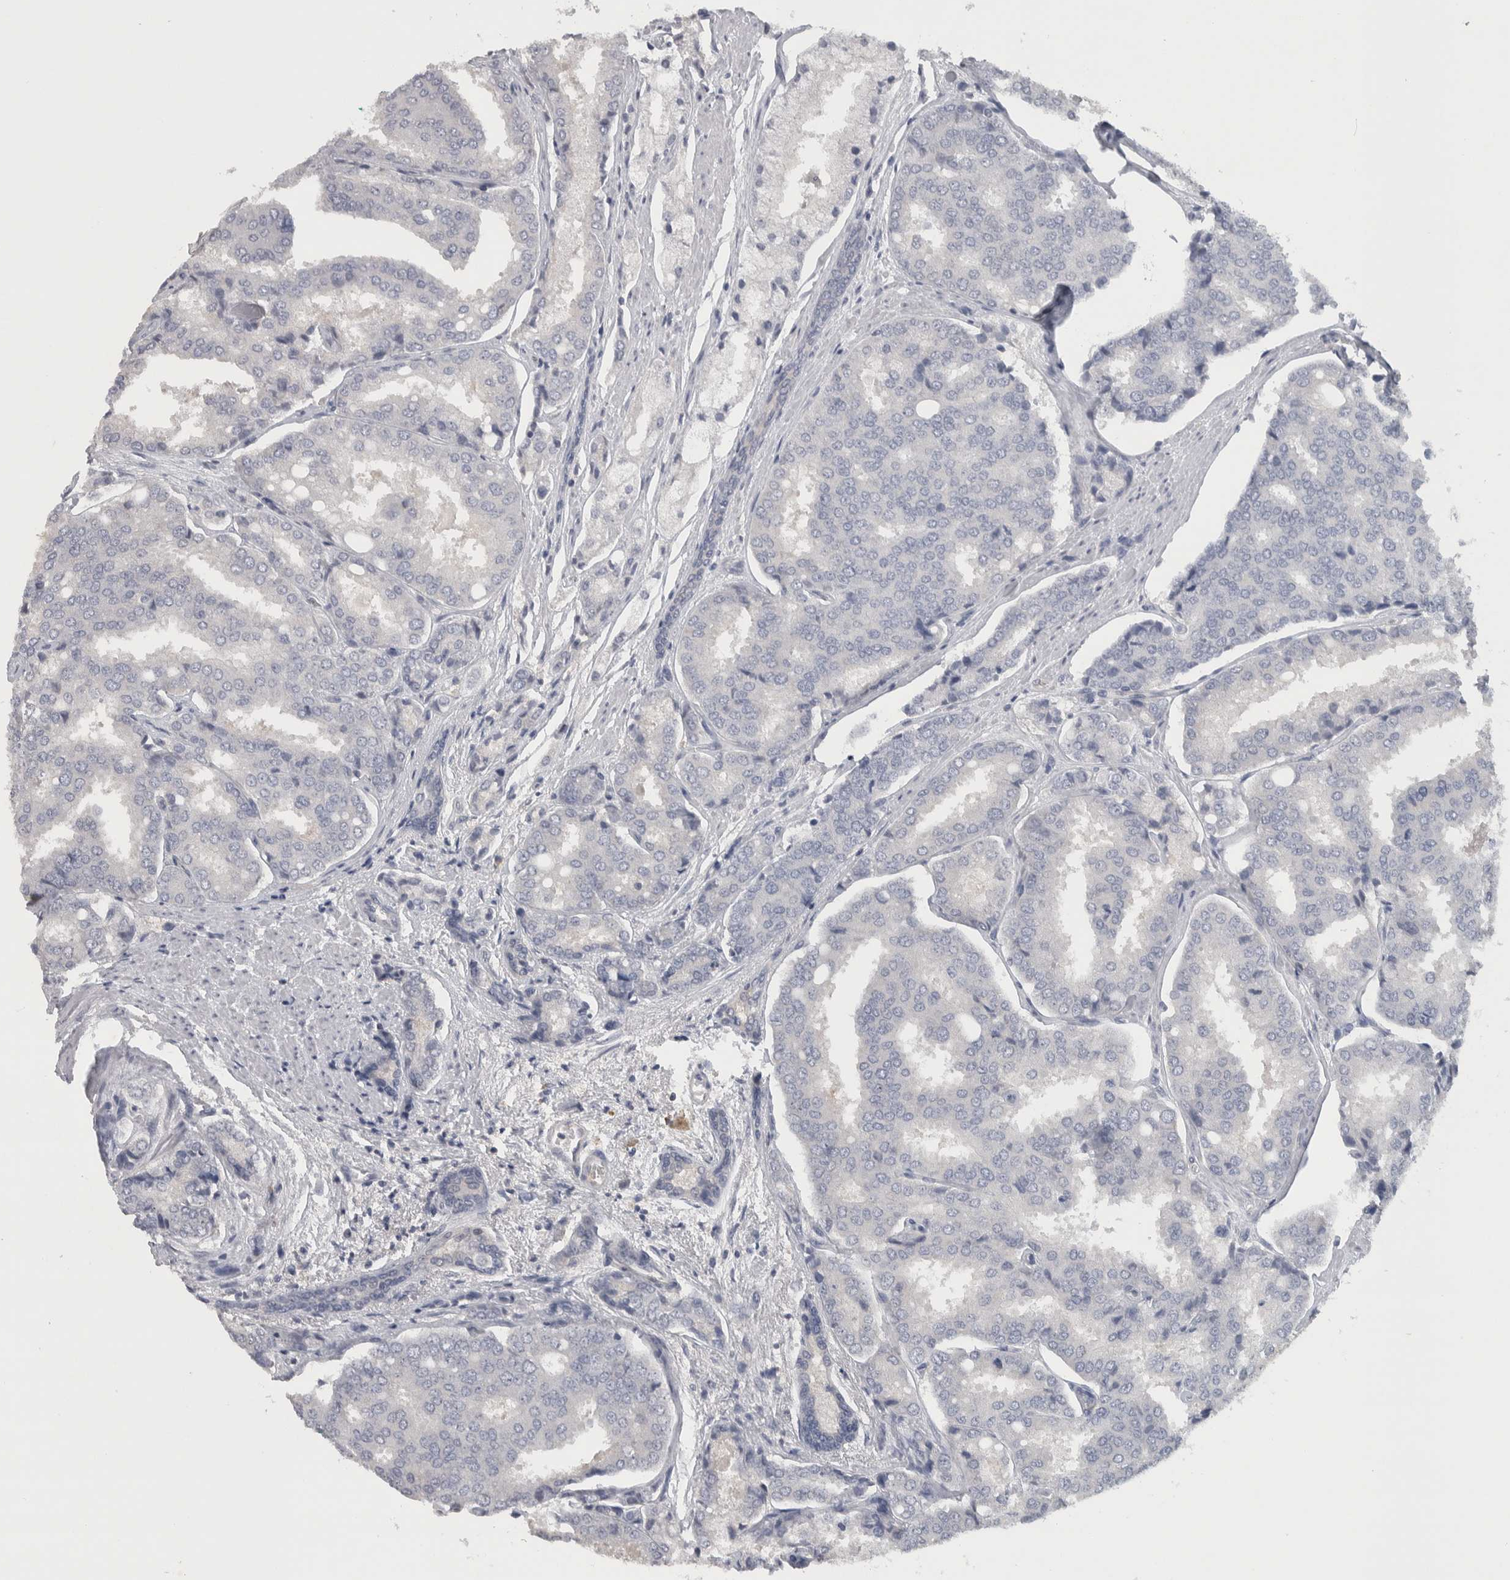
{"staining": {"intensity": "negative", "quantity": "none", "location": "none"}, "tissue": "prostate cancer", "cell_type": "Tumor cells", "image_type": "cancer", "snomed": [{"axis": "morphology", "description": "Adenocarcinoma, High grade"}, {"axis": "topography", "description": "Prostate"}], "caption": "DAB (3,3'-diaminobenzidine) immunohistochemical staining of human adenocarcinoma (high-grade) (prostate) exhibits no significant staining in tumor cells.", "gene": "NFKB2", "patient": {"sex": "male", "age": 50}}